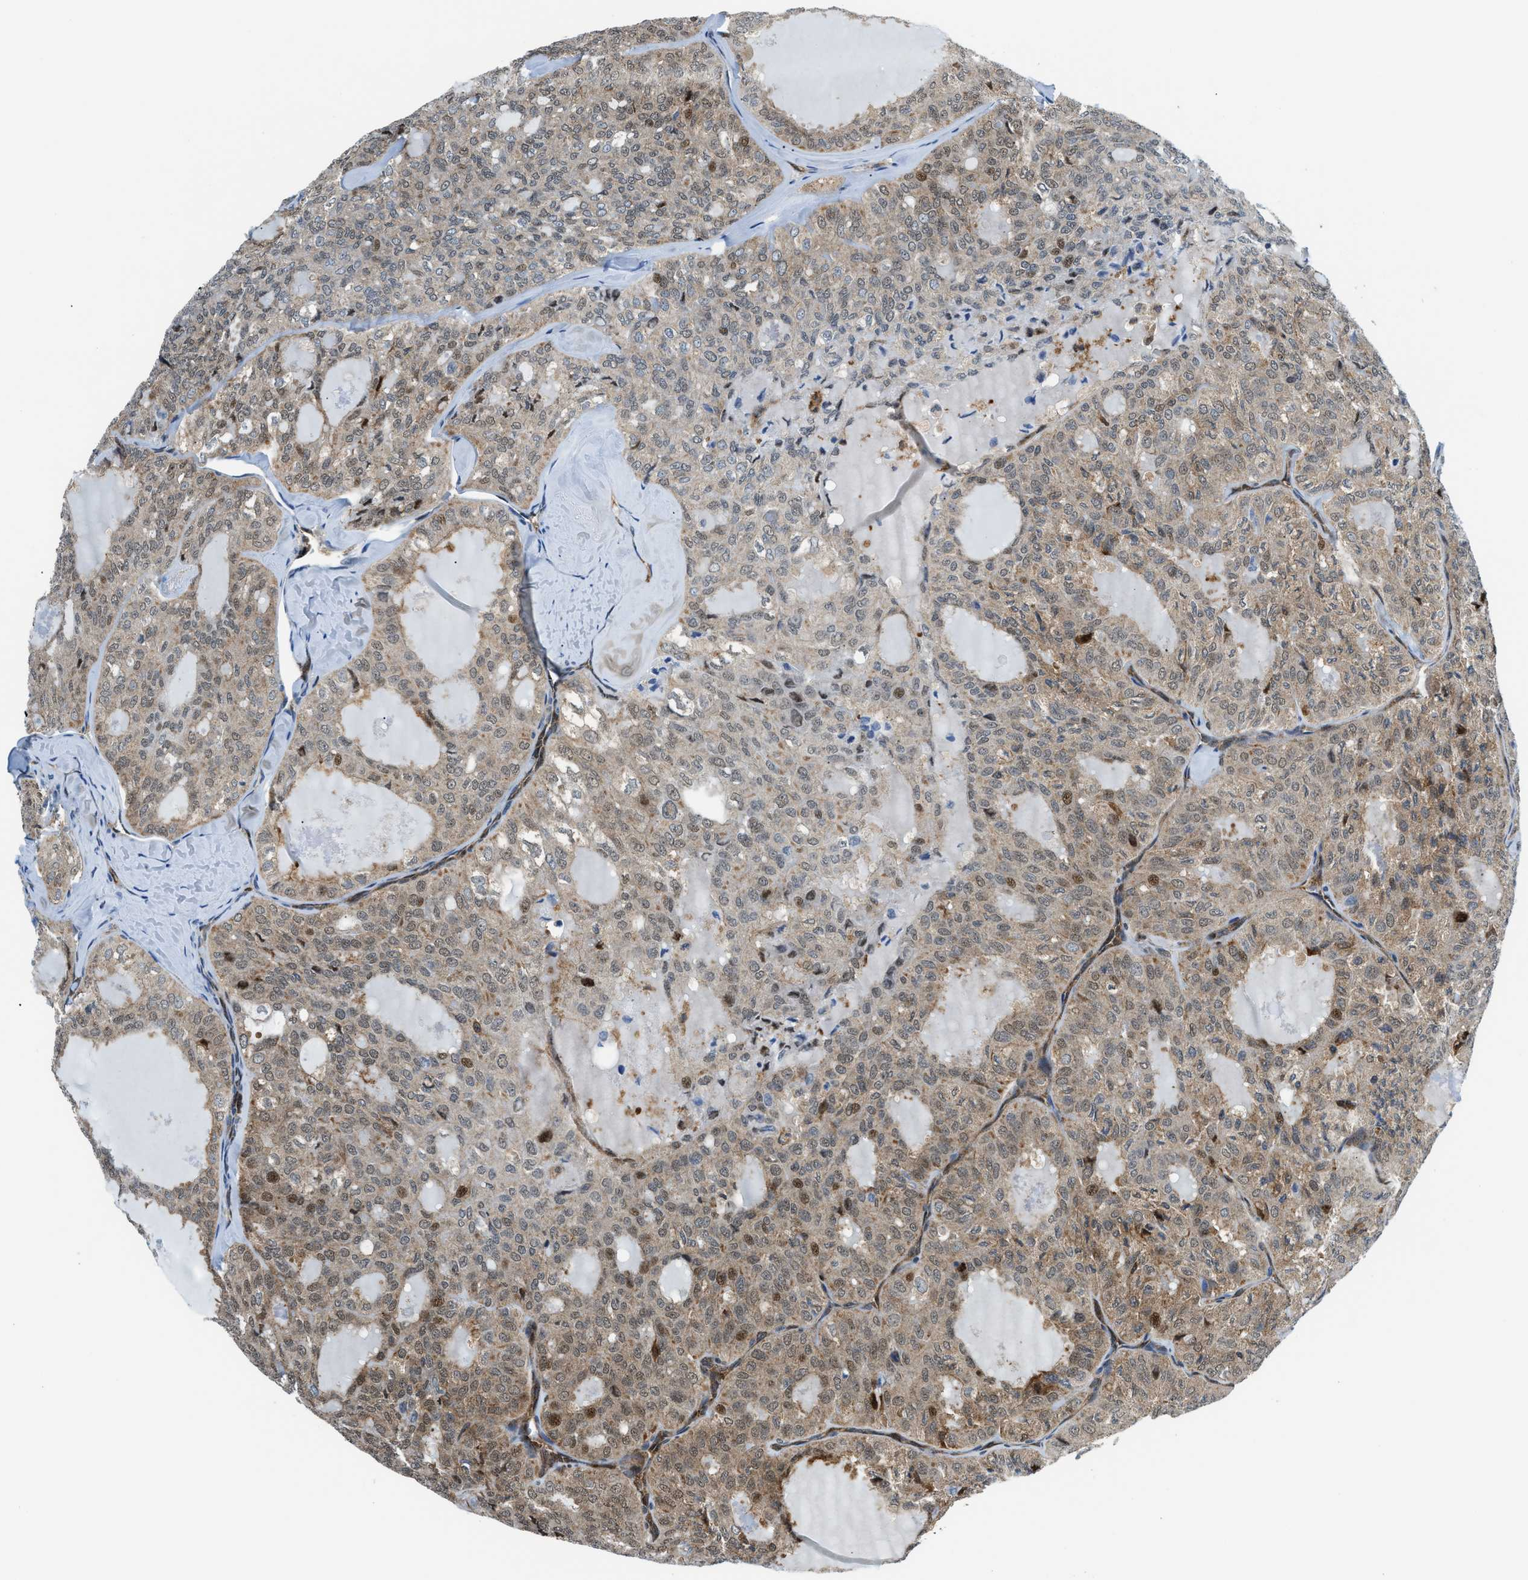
{"staining": {"intensity": "moderate", "quantity": "25%-75%", "location": "cytoplasmic/membranous,nuclear"}, "tissue": "thyroid cancer", "cell_type": "Tumor cells", "image_type": "cancer", "snomed": [{"axis": "morphology", "description": "Follicular adenoma carcinoma, NOS"}, {"axis": "topography", "description": "Thyroid gland"}], "caption": "Protein analysis of thyroid cancer tissue displays moderate cytoplasmic/membranous and nuclear positivity in approximately 25%-75% of tumor cells. The staining is performed using DAB (3,3'-diaminobenzidine) brown chromogen to label protein expression. The nuclei are counter-stained blue using hematoxylin.", "gene": "YWHAE", "patient": {"sex": "male", "age": 75}}